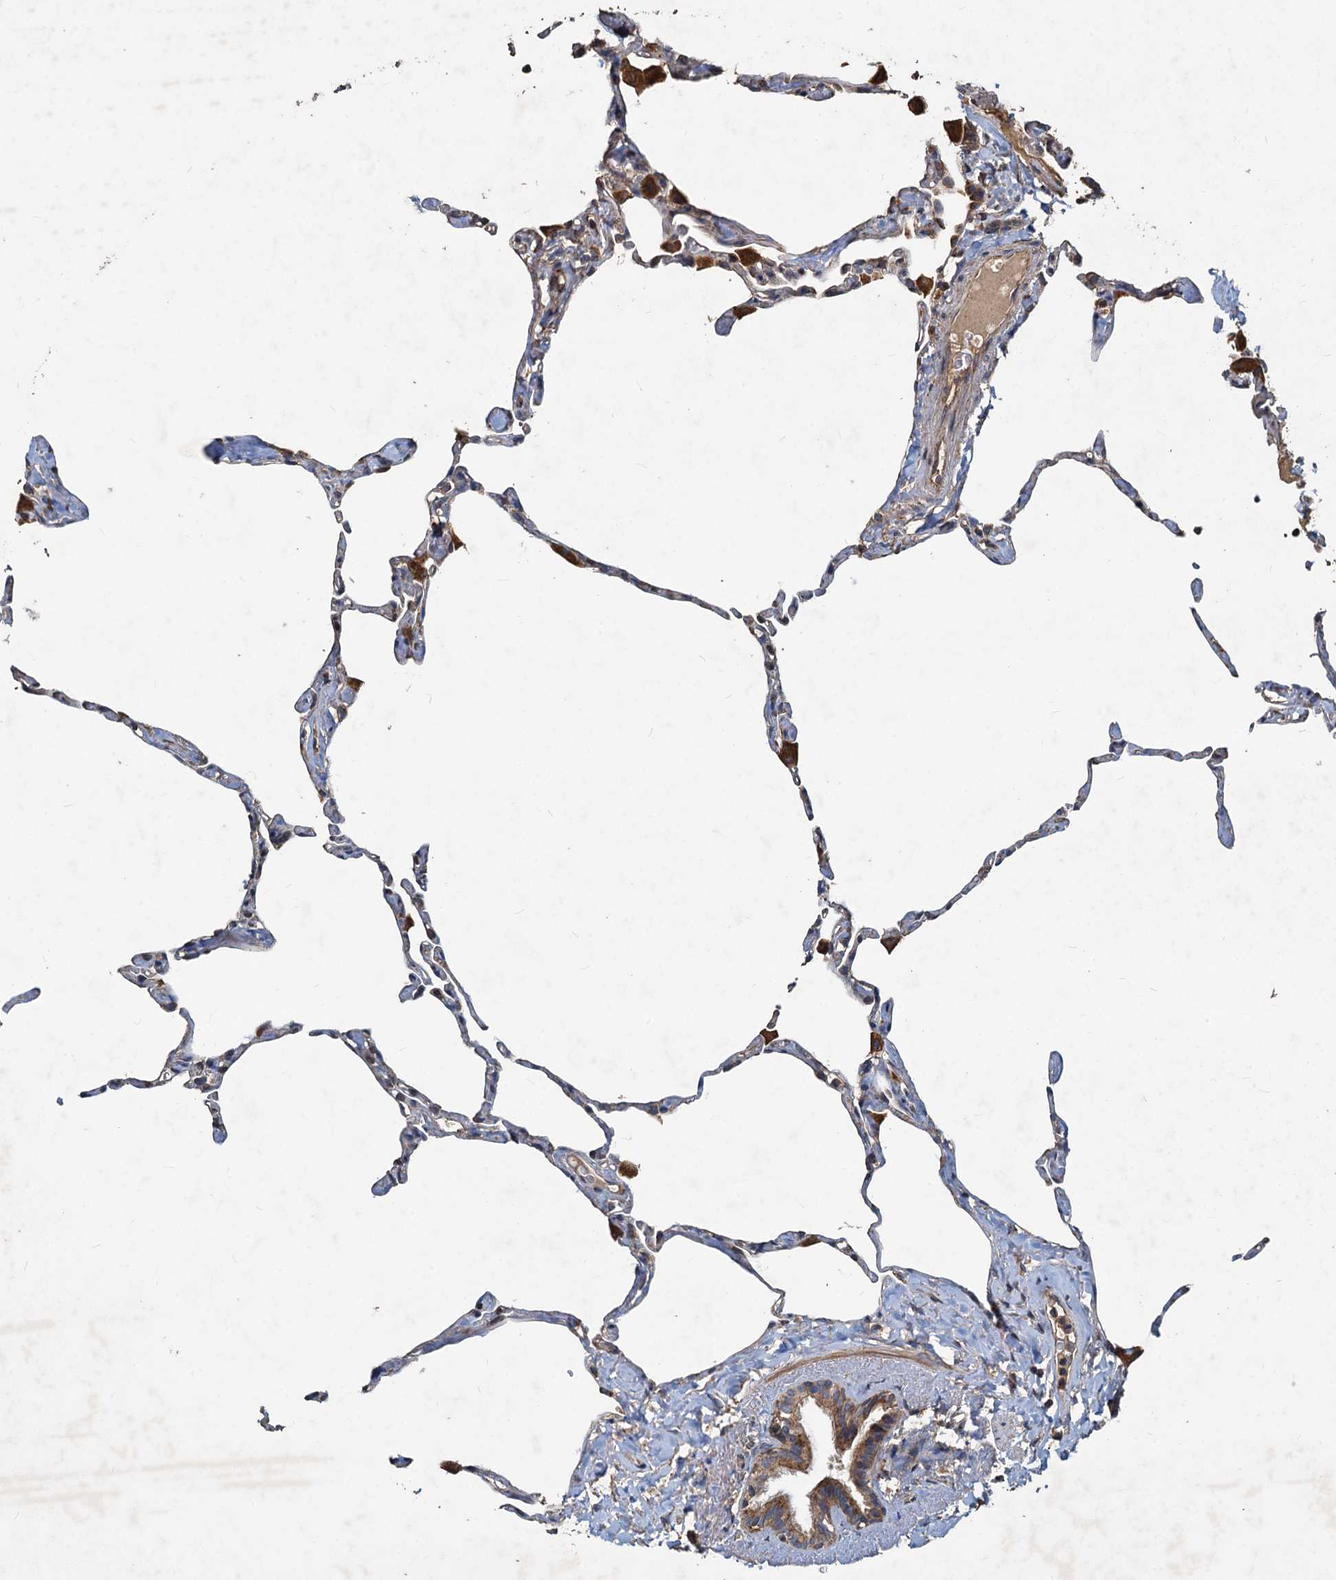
{"staining": {"intensity": "moderate", "quantity": "25%-75%", "location": "cytoplasmic/membranous"}, "tissue": "lung", "cell_type": "Alveolar cells", "image_type": "normal", "snomed": [{"axis": "morphology", "description": "Normal tissue, NOS"}, {"axis": "topography", "description": "Lung"}], "caption": "Immunohistochemical staining of benign lung displays medium levels of moderate cytoplasmic/membranous staining in approximately 25%-75% of alveolar cells.", "gene": "SDS", "patient": {"sex": "male", "age": 65}}